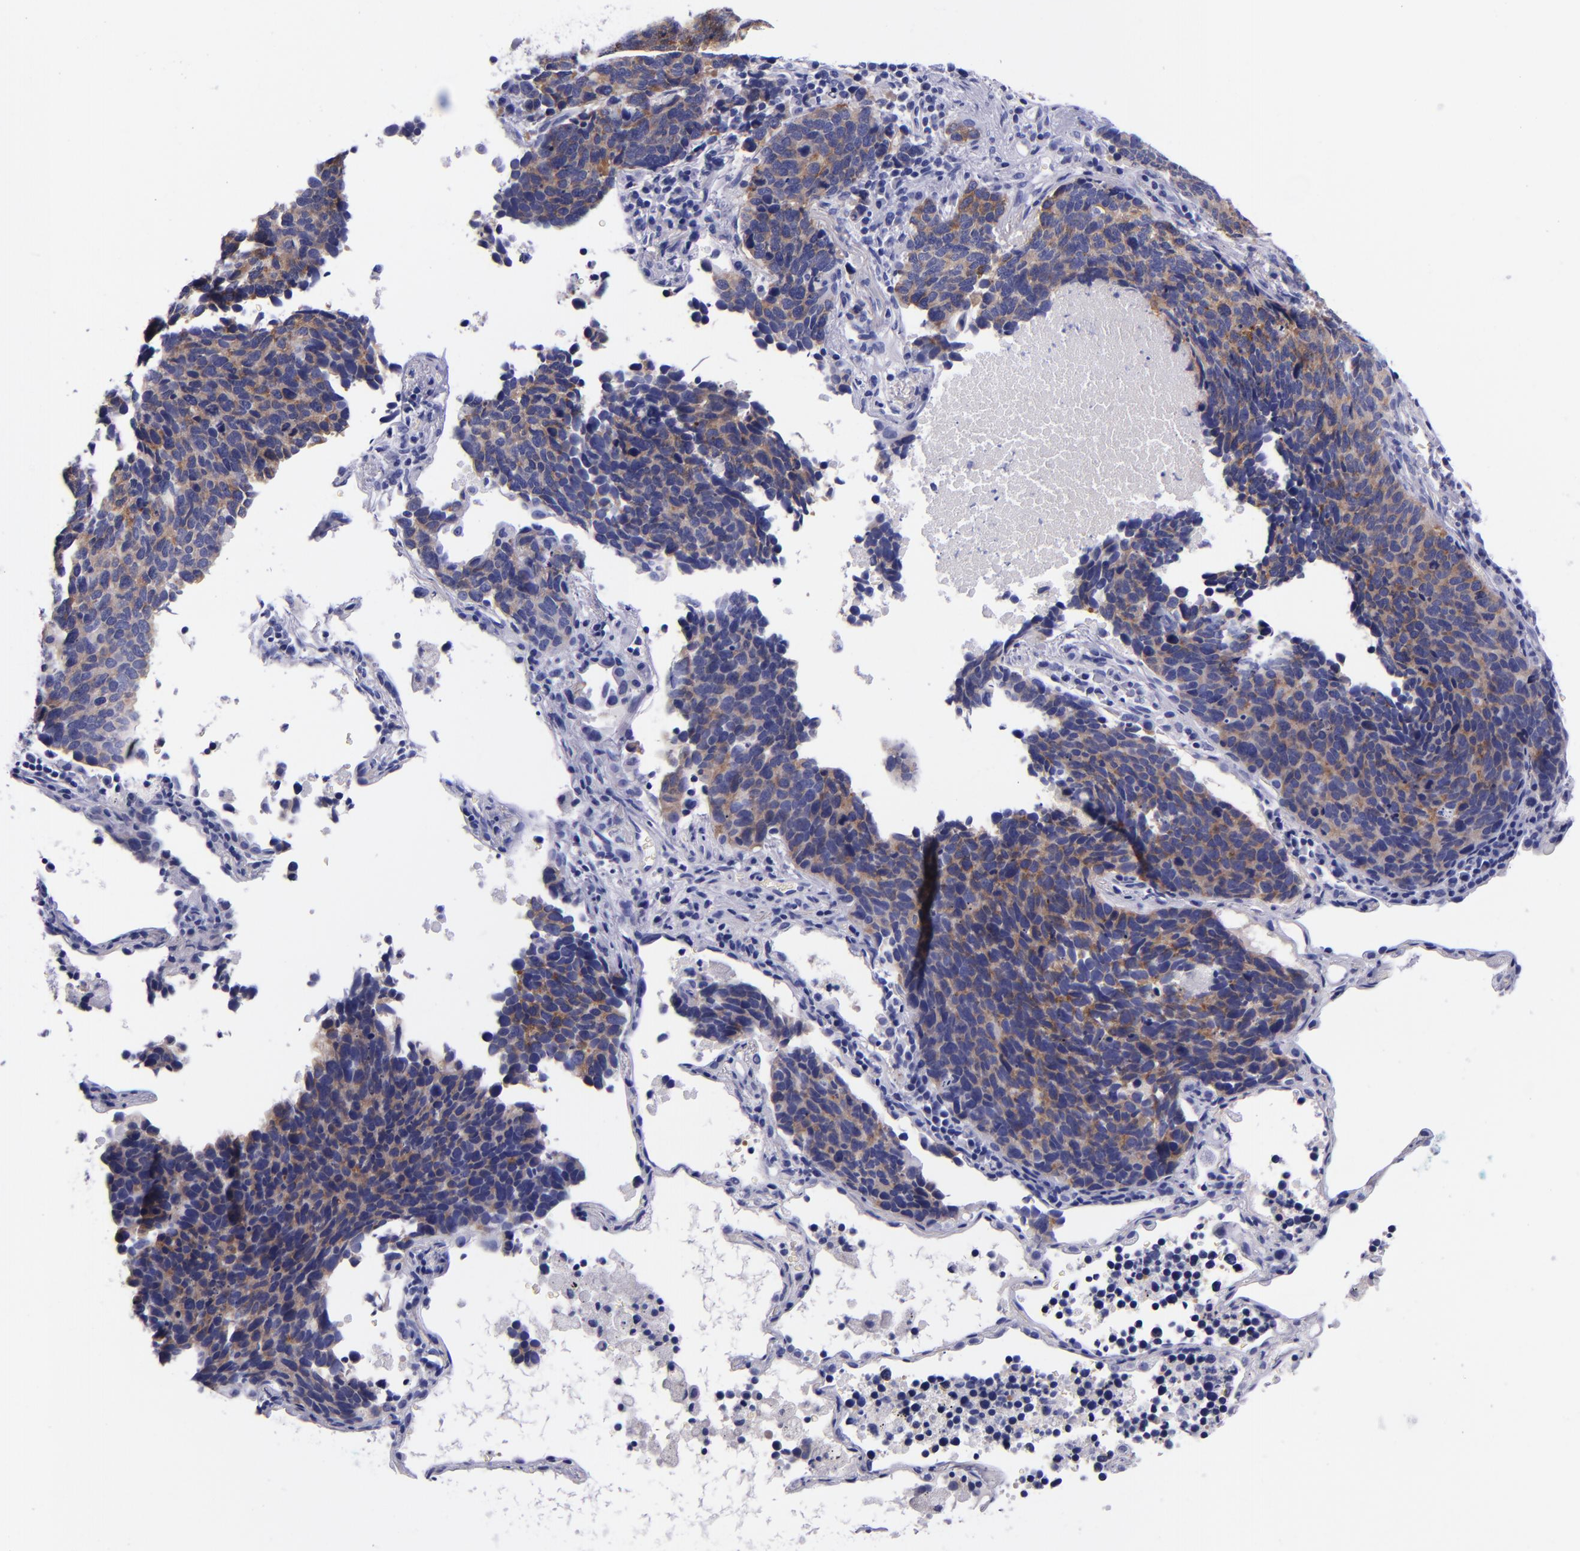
{"staining": {"intensity": "strong", "quantity": ">75%", "location": "cytoplasmic/membranous"}, "tissue": "lung cancer", "cell_type": "Tumor cells", "image_type": "cancer", "snomed": [{"axis": "morphology", "description": "Neoplasm, malignant, NOS"}, {"axis": "topography", "description": "Lung"}], "caption": "Brown immunohistochemical staining in human lung cancer exhibits strong cytoplasmic/membranous positivity in about >75% of tumor cells.", "gene": "SV2A", "patient": {"sex": "female", "age": 75}}